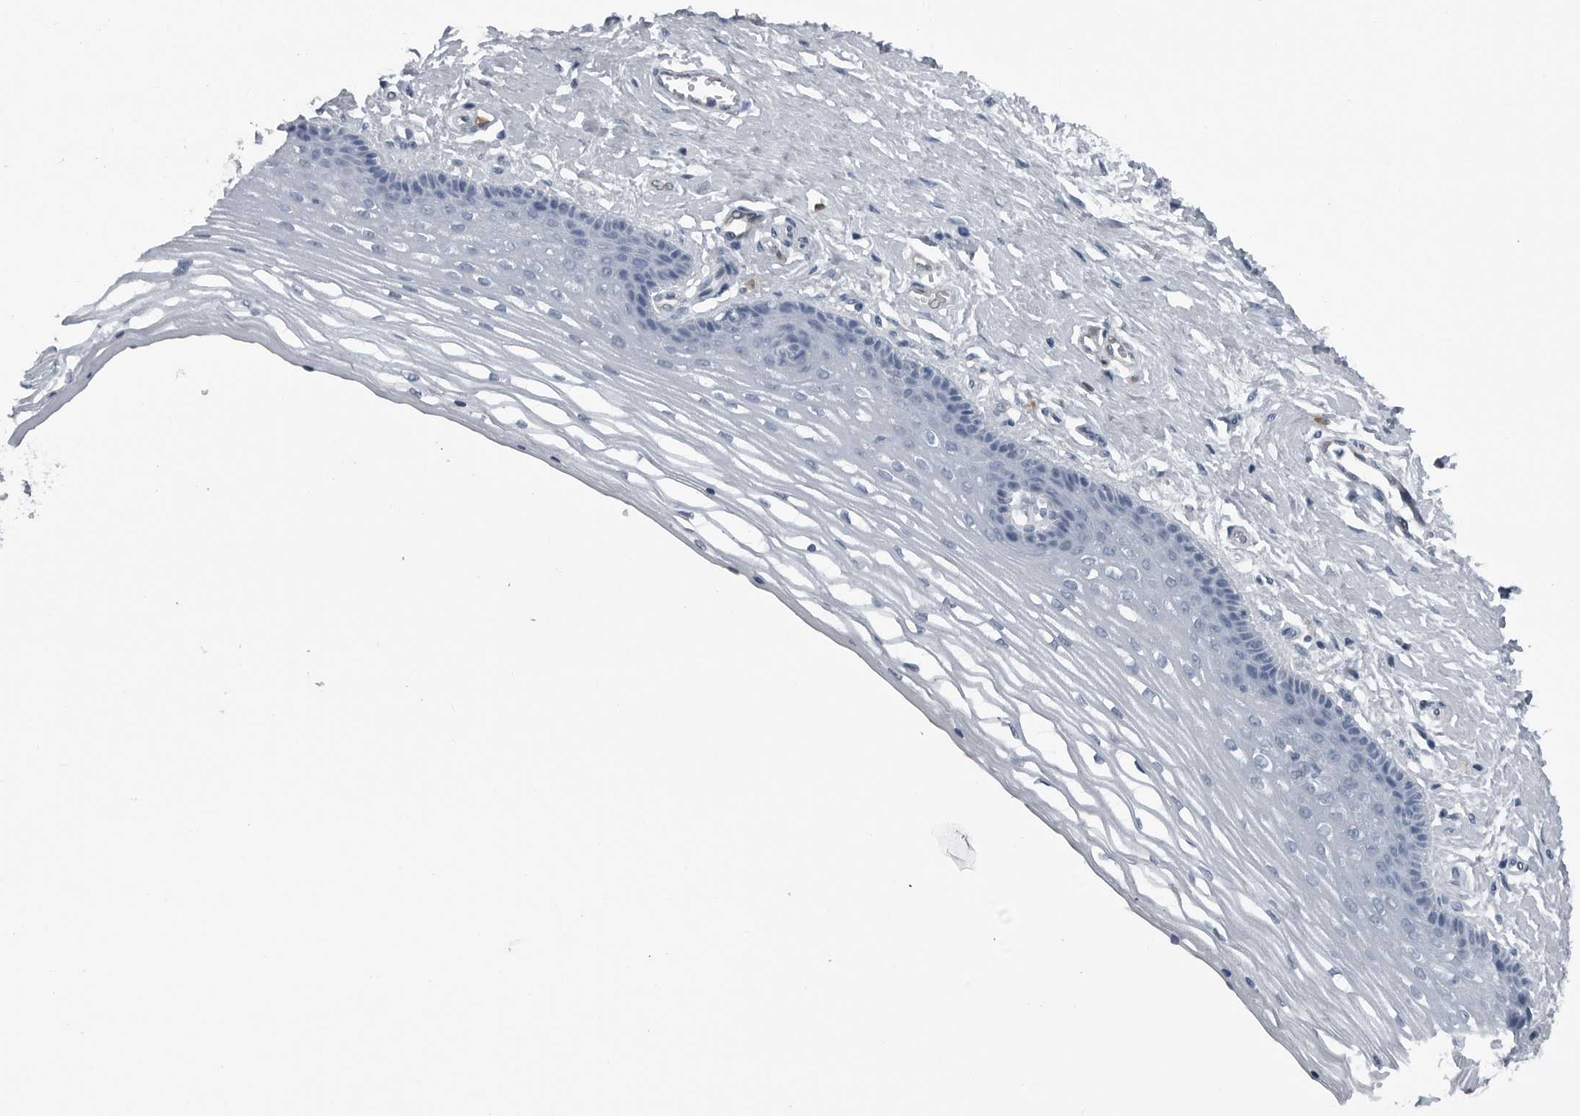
{"staining": {"intensity": "negative", "quantity": "none", "location": "none"}, "tissue": "vagina", "cell_type": "Squamous epithelial cells", "image_type": "normal", "snomed": [{"axis": "morphology", "description": "Normal tissue, NOS"}, {"axis": "topography", "description": "Vagina"}], "caption": "The immunohistochemistry histopathology image has no significant positivity in squamous epithelial cells of vagina. (DAB (3,3'-diaminobenzidine) IHC visualized using brightfield microscopy, high magnification).", "gene": "GAK", "patient": {"sex": "female", "age": 46}}